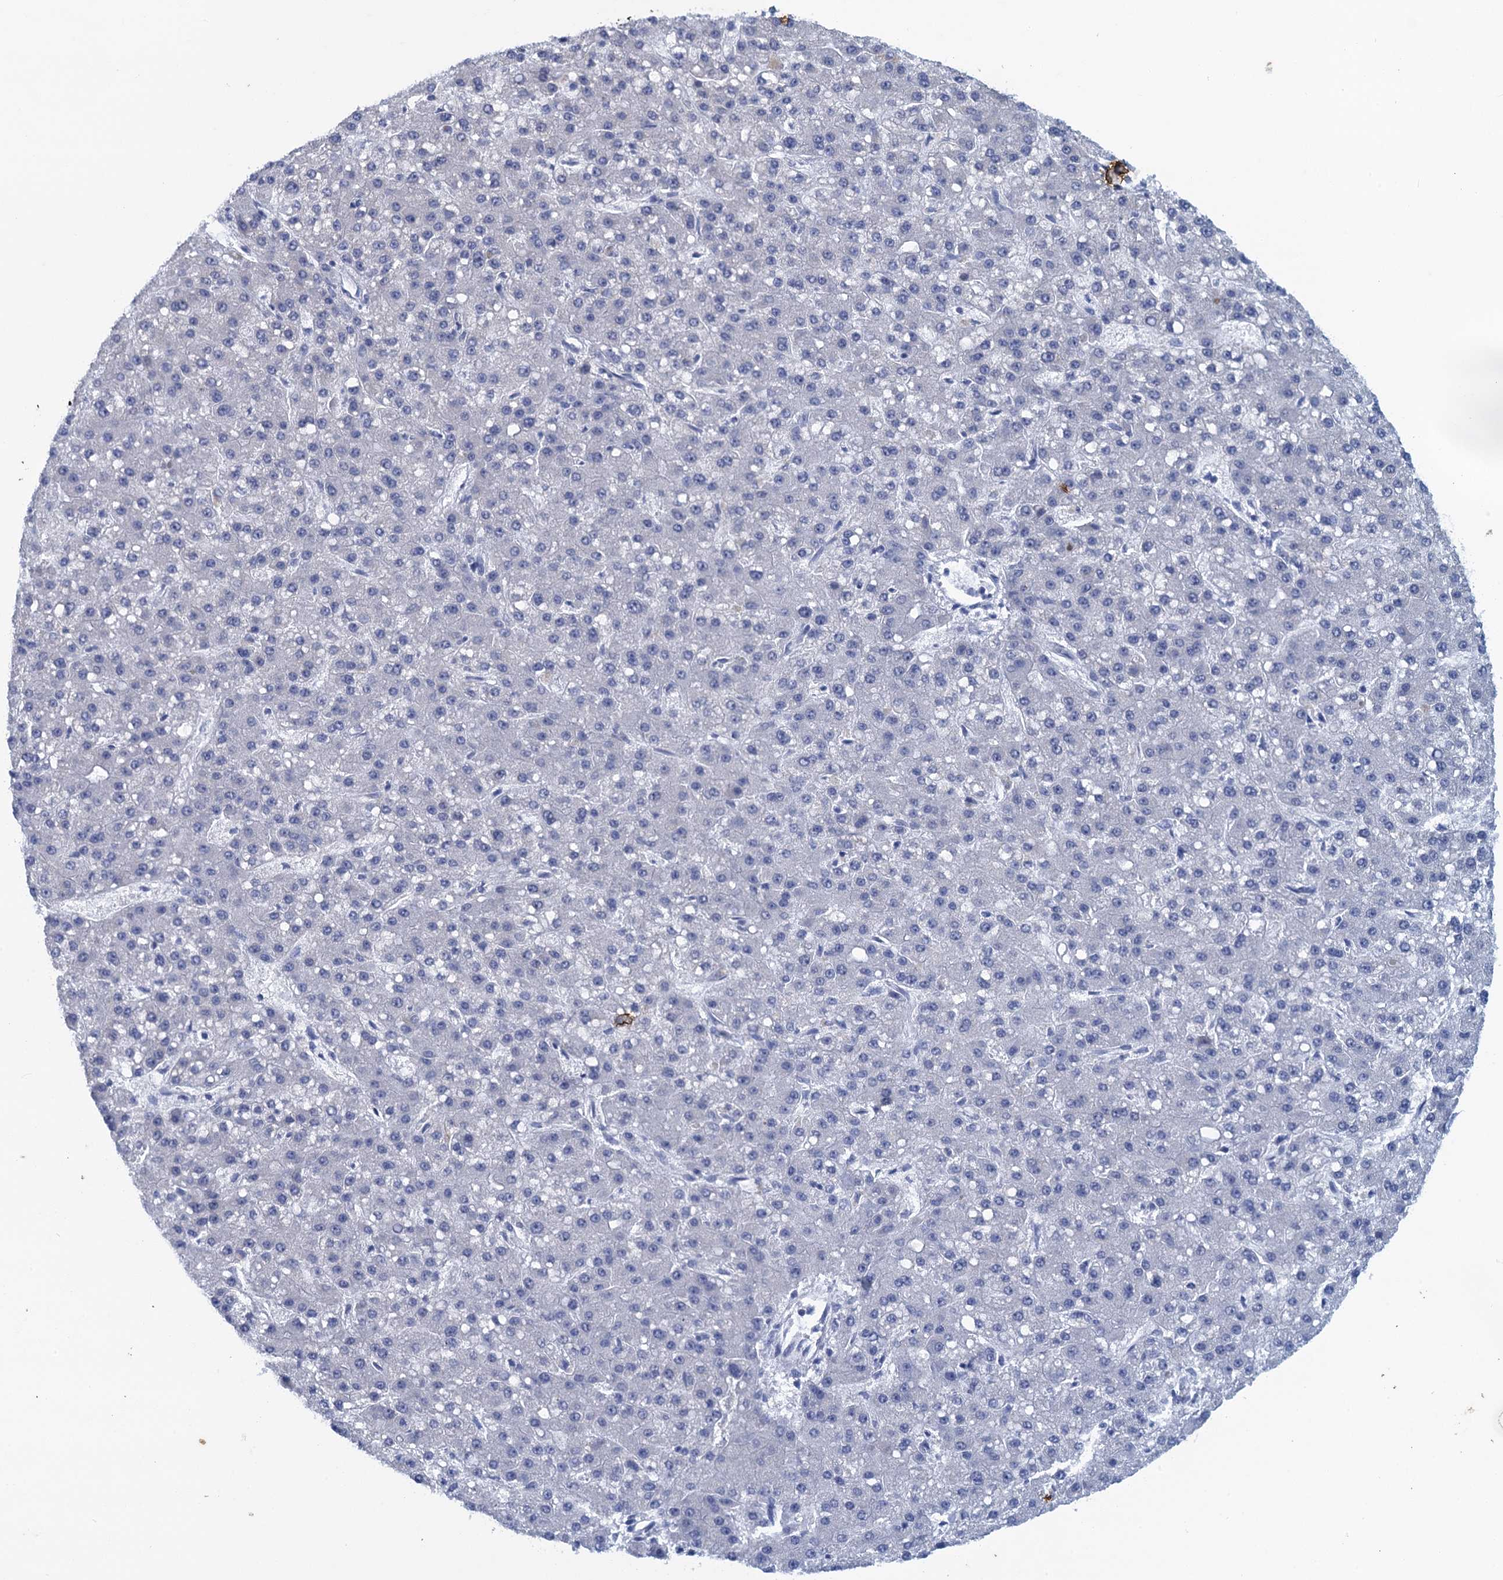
{"staining": {"intensity": "negative", "quantity": "none", "location": "none"}, "tissue": "liver cancer", "cell_type": "Tumor cells", "image_type": "cancer", "snomed": [{"axis": "morphology", "description": "Carcinoma, Hepatocellular, NOS"}, {"axis": "topography", "description": "Liver"}], "caption": "A photomicrograph of liver hepatocellular carcinoma stained for a protein exhibits no brown staining in tumor cells.", "gene": "SCEL", "patient": {"sex": "male", "age": 67}}